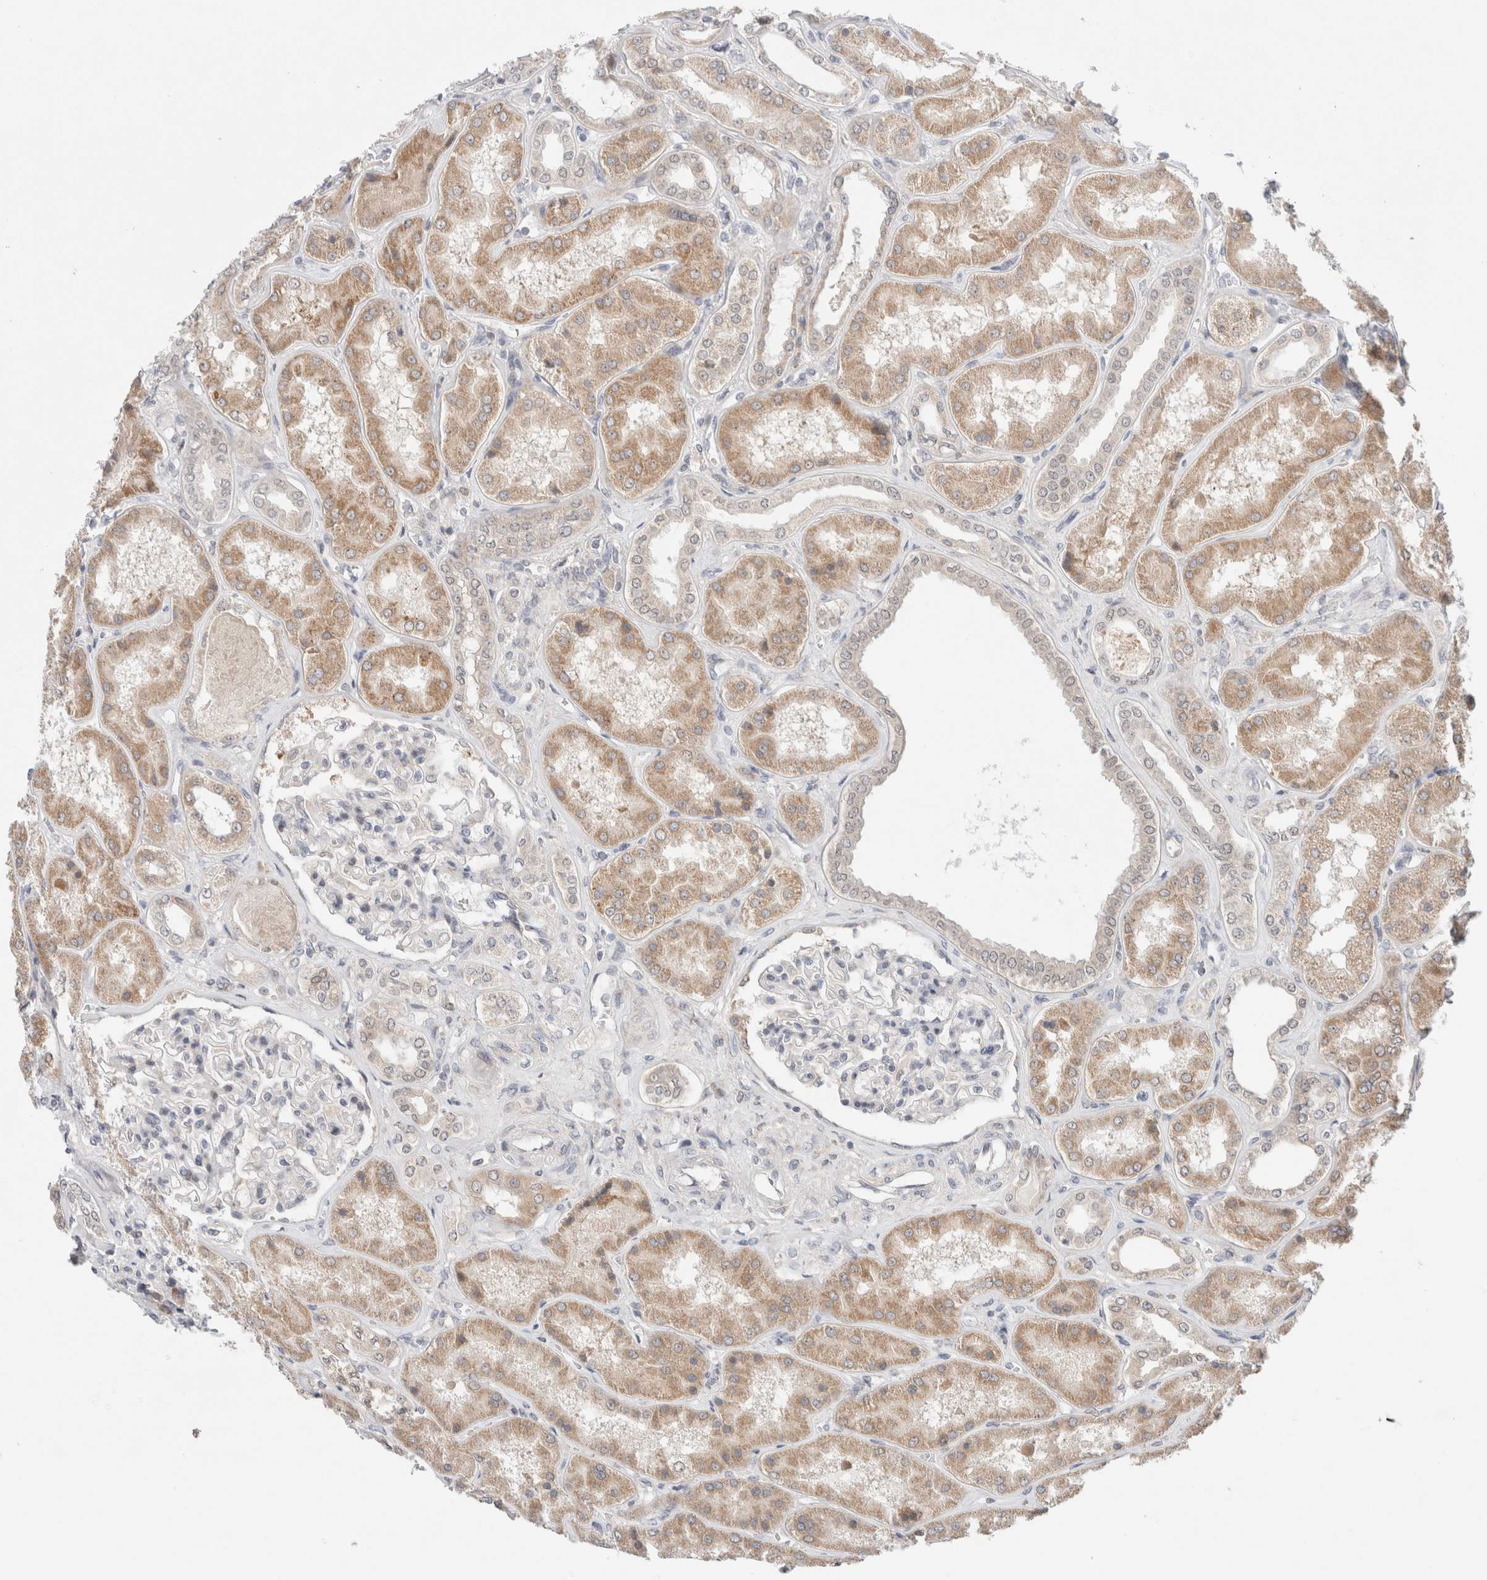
{"staining": {"intensity": "negative", "quantity": "none", "location": "none"}, "tissue": "kidney", "cell_type": "Cells in glomeruli", "image_type": "normal", "snomed": [{"axis": "morphology", "description": "Normal tissue, NOS"}, {"axis": "topography", "description": "Kidney"}], "caption": "IHC of benign human kidney demonstrates no expression in cells in glomeruli. (DAB immunohistochemistry, high magnification).", "gene": "ERI3", "patient": {"sex": "female", "age": 56}}